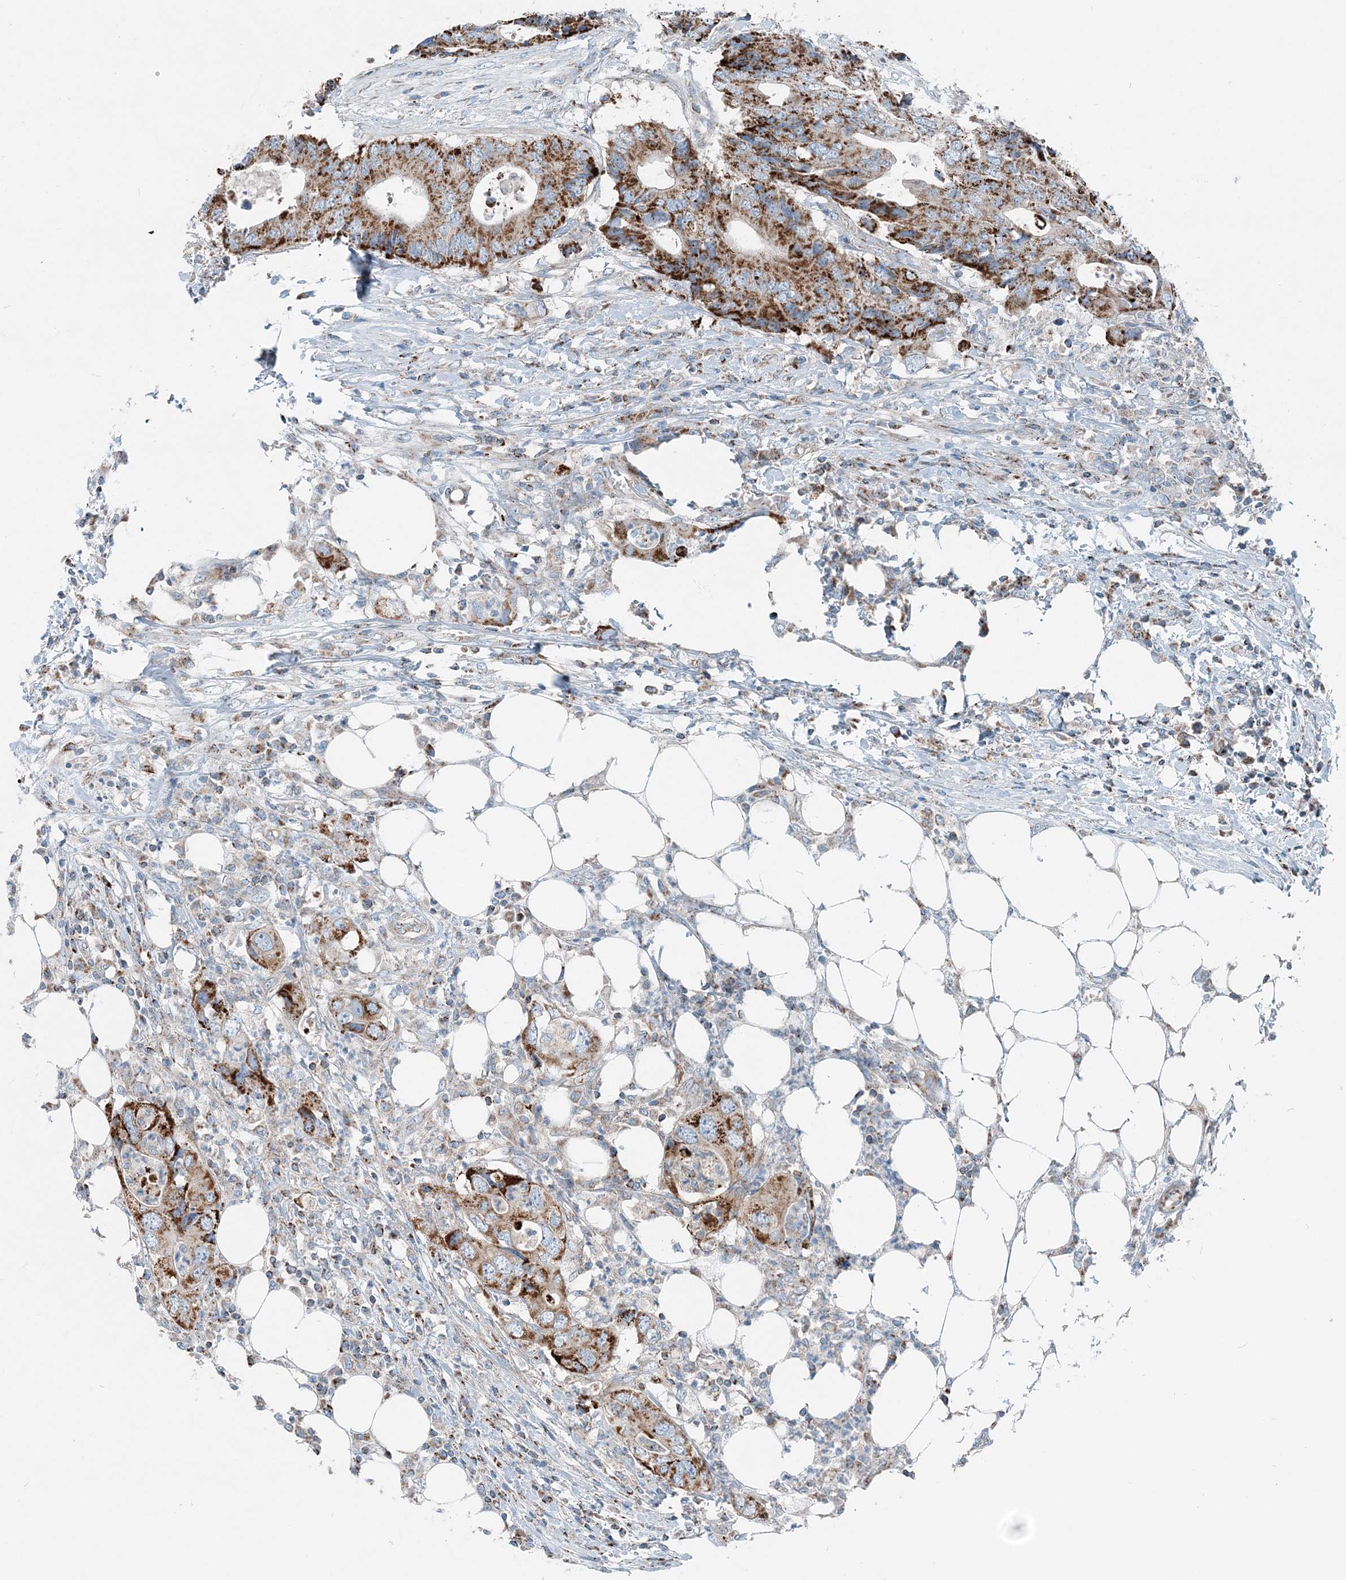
{"staining": {"intensity": "strong", "quantity": ">75%", "location": "cytoplasmic/membranous"}, "tissue": "colorectal cancer", "cell_type": "Tumor cells", "image_type": "cancer", "snomed": [{"axis": "morphology", "description": "Adenocarcinoma, NOS"}, {"axis": "topography", "description": "Colon"}], "caption": "Protein expression analysis of colorectal cancer (adenocarcinoma) exhibits strong cytoplasmic/membranous expression in about >75% of tumor cells.", "gene": "INTU", "patient": {"sex": "male", "age": 71}}